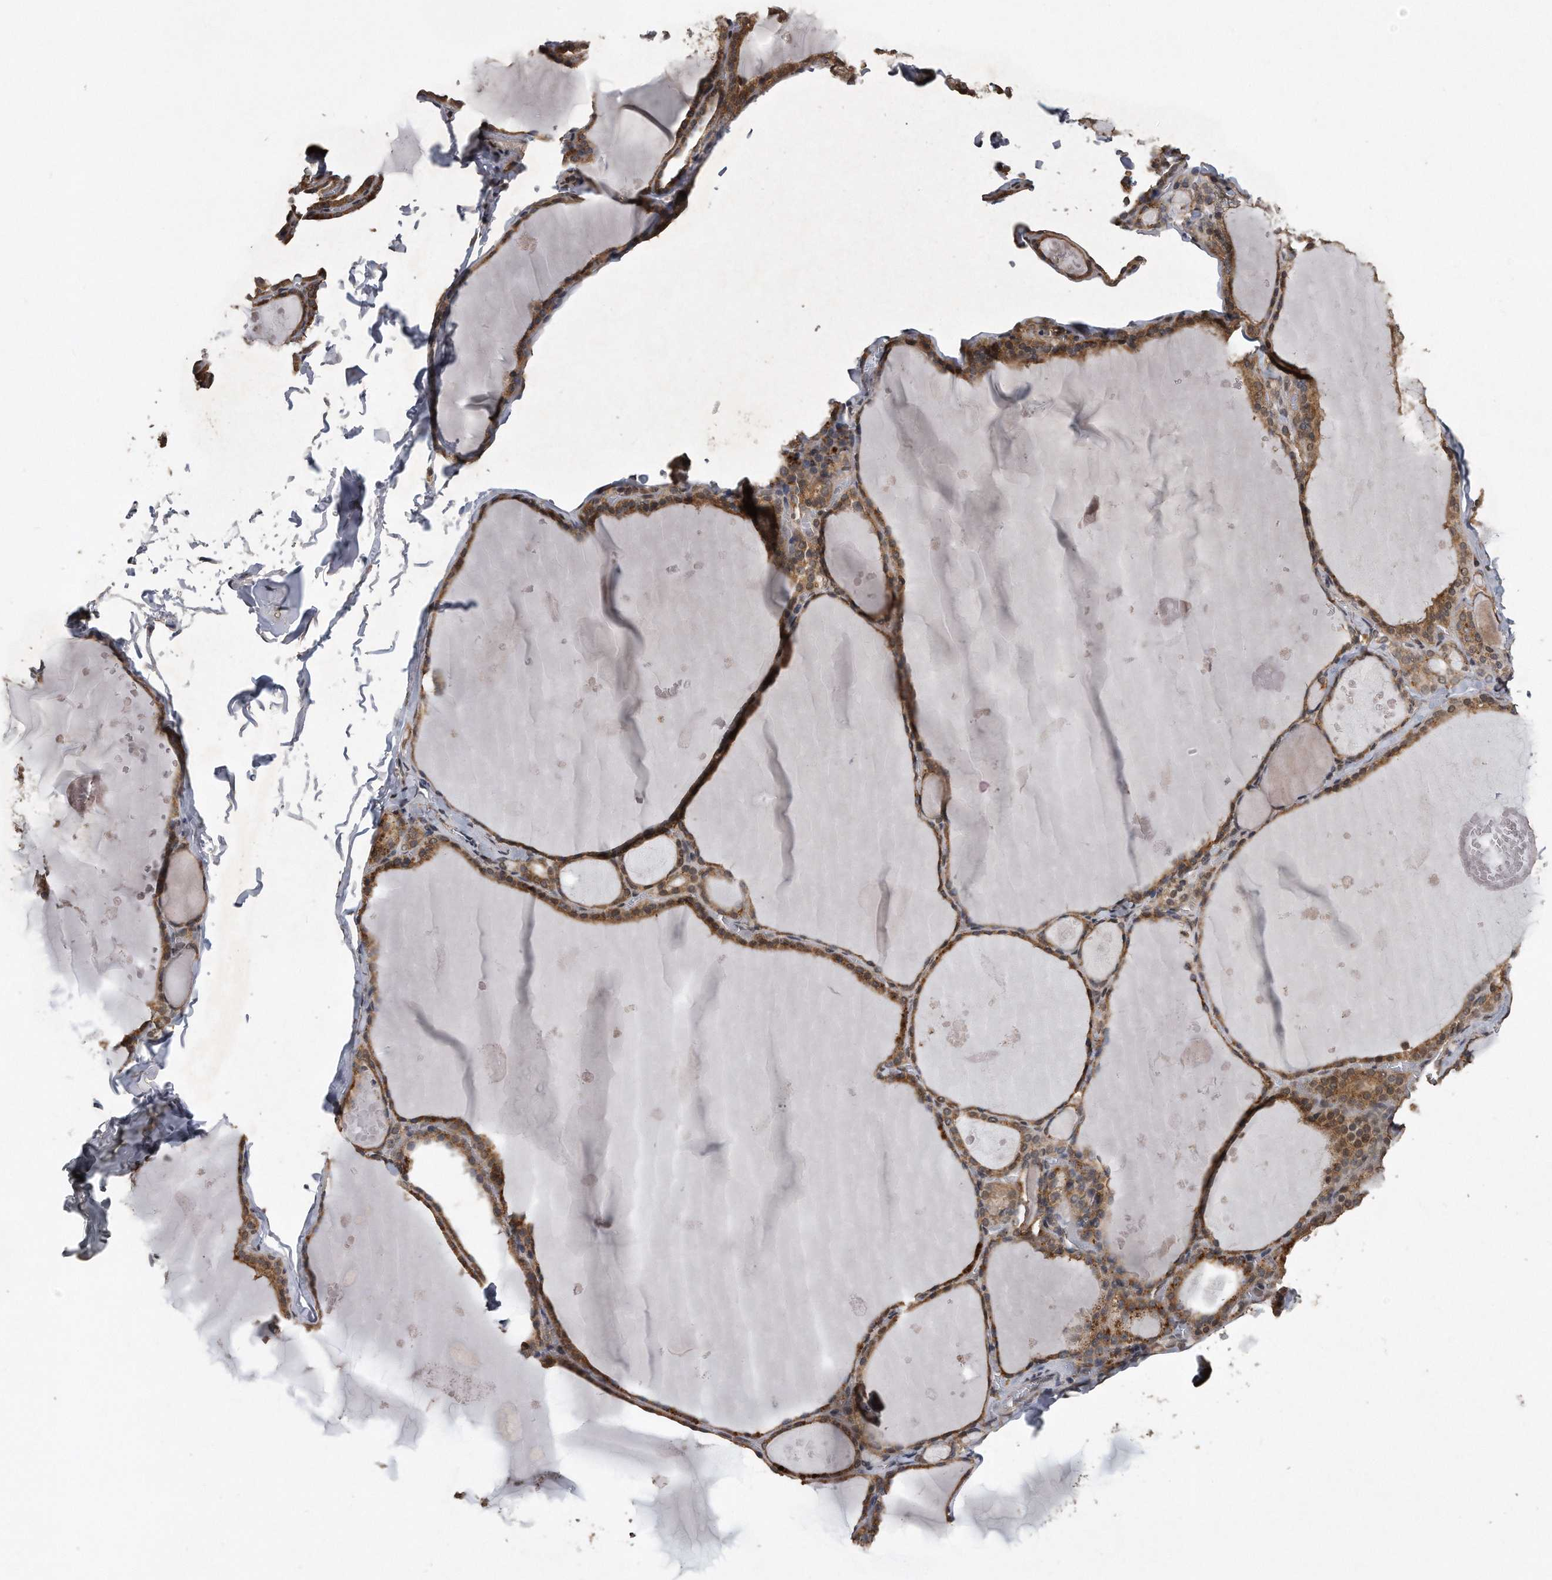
{"staining": {"intensity": "moderate", "quantity": ">75%", "location": "cytoplasmic/membranous"}, "tissue": "thyroid gland", "cell_type": "Glandular cells", "image_type": "normal", "snomed": [{"axis": "morphology", "description": "Normal tissue, NOS"}, {"axis": "topography", "description": "Thyroid gland"}], "caption": "Protein analysis of benign thyroid gland reveals moderate cytoplasmic/membranous positivity in approximately >75% of glandular cells.", "gene": "CRYZL1", "patient": {"sex": "male", "age": 56}}